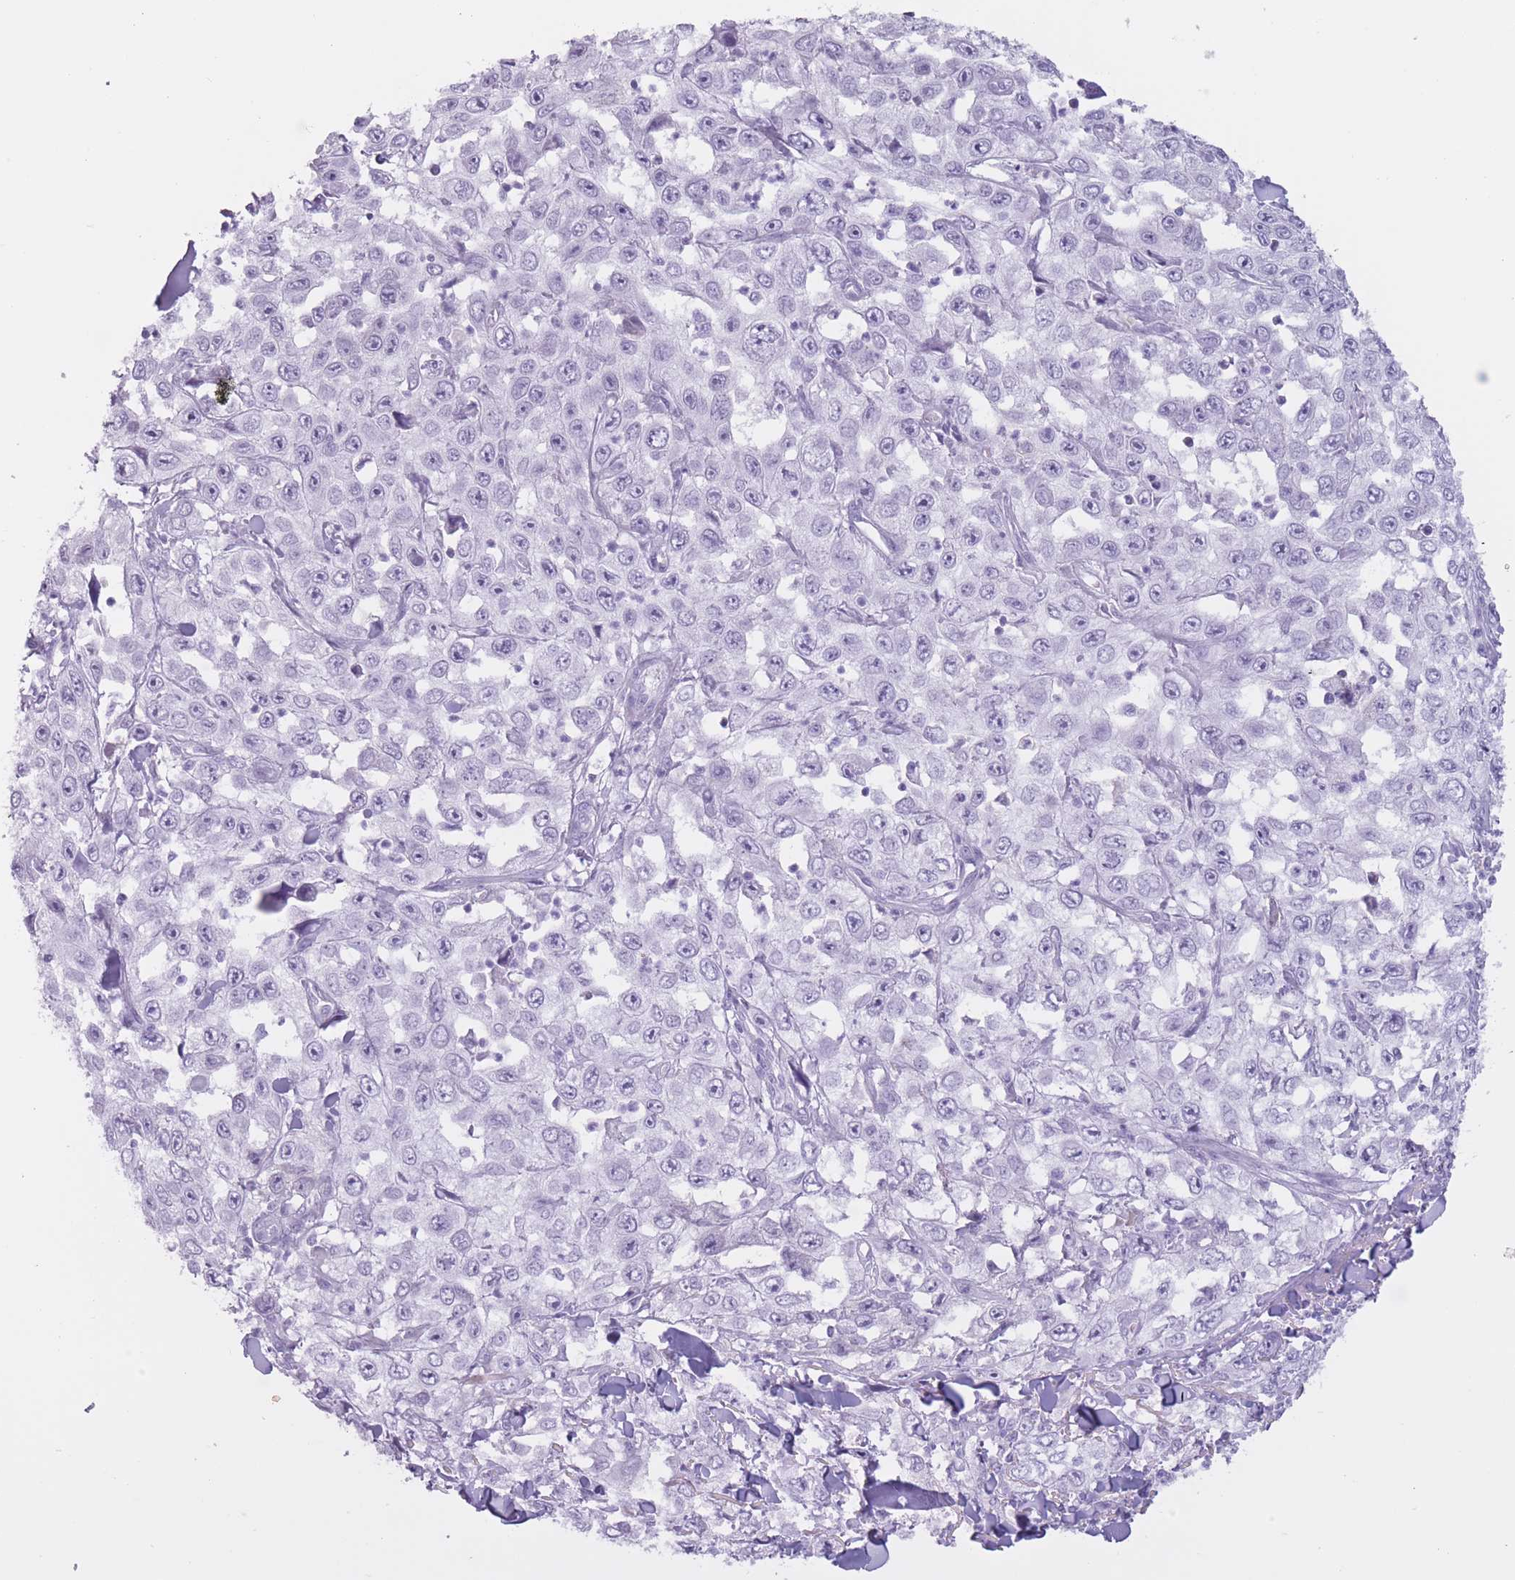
{"staining": {"intensity": "negative", "quantity": "none", "location": "none"}, "tissue": "skin cancer", "cell_type": "Tumor cells", "image_type": "cancer", "snomed": [{"axis": "morphology", "description": "Squamous cell carcinoma, NOS"}, {"axis": "topography", "description": "Skin"}], "caption": "Image shows no significant protein staining in tumor cells of skin cancer (squamous cell carcinoma).", "gene": "PNMA3", "patient": {"sex": "male", "age": 82}}